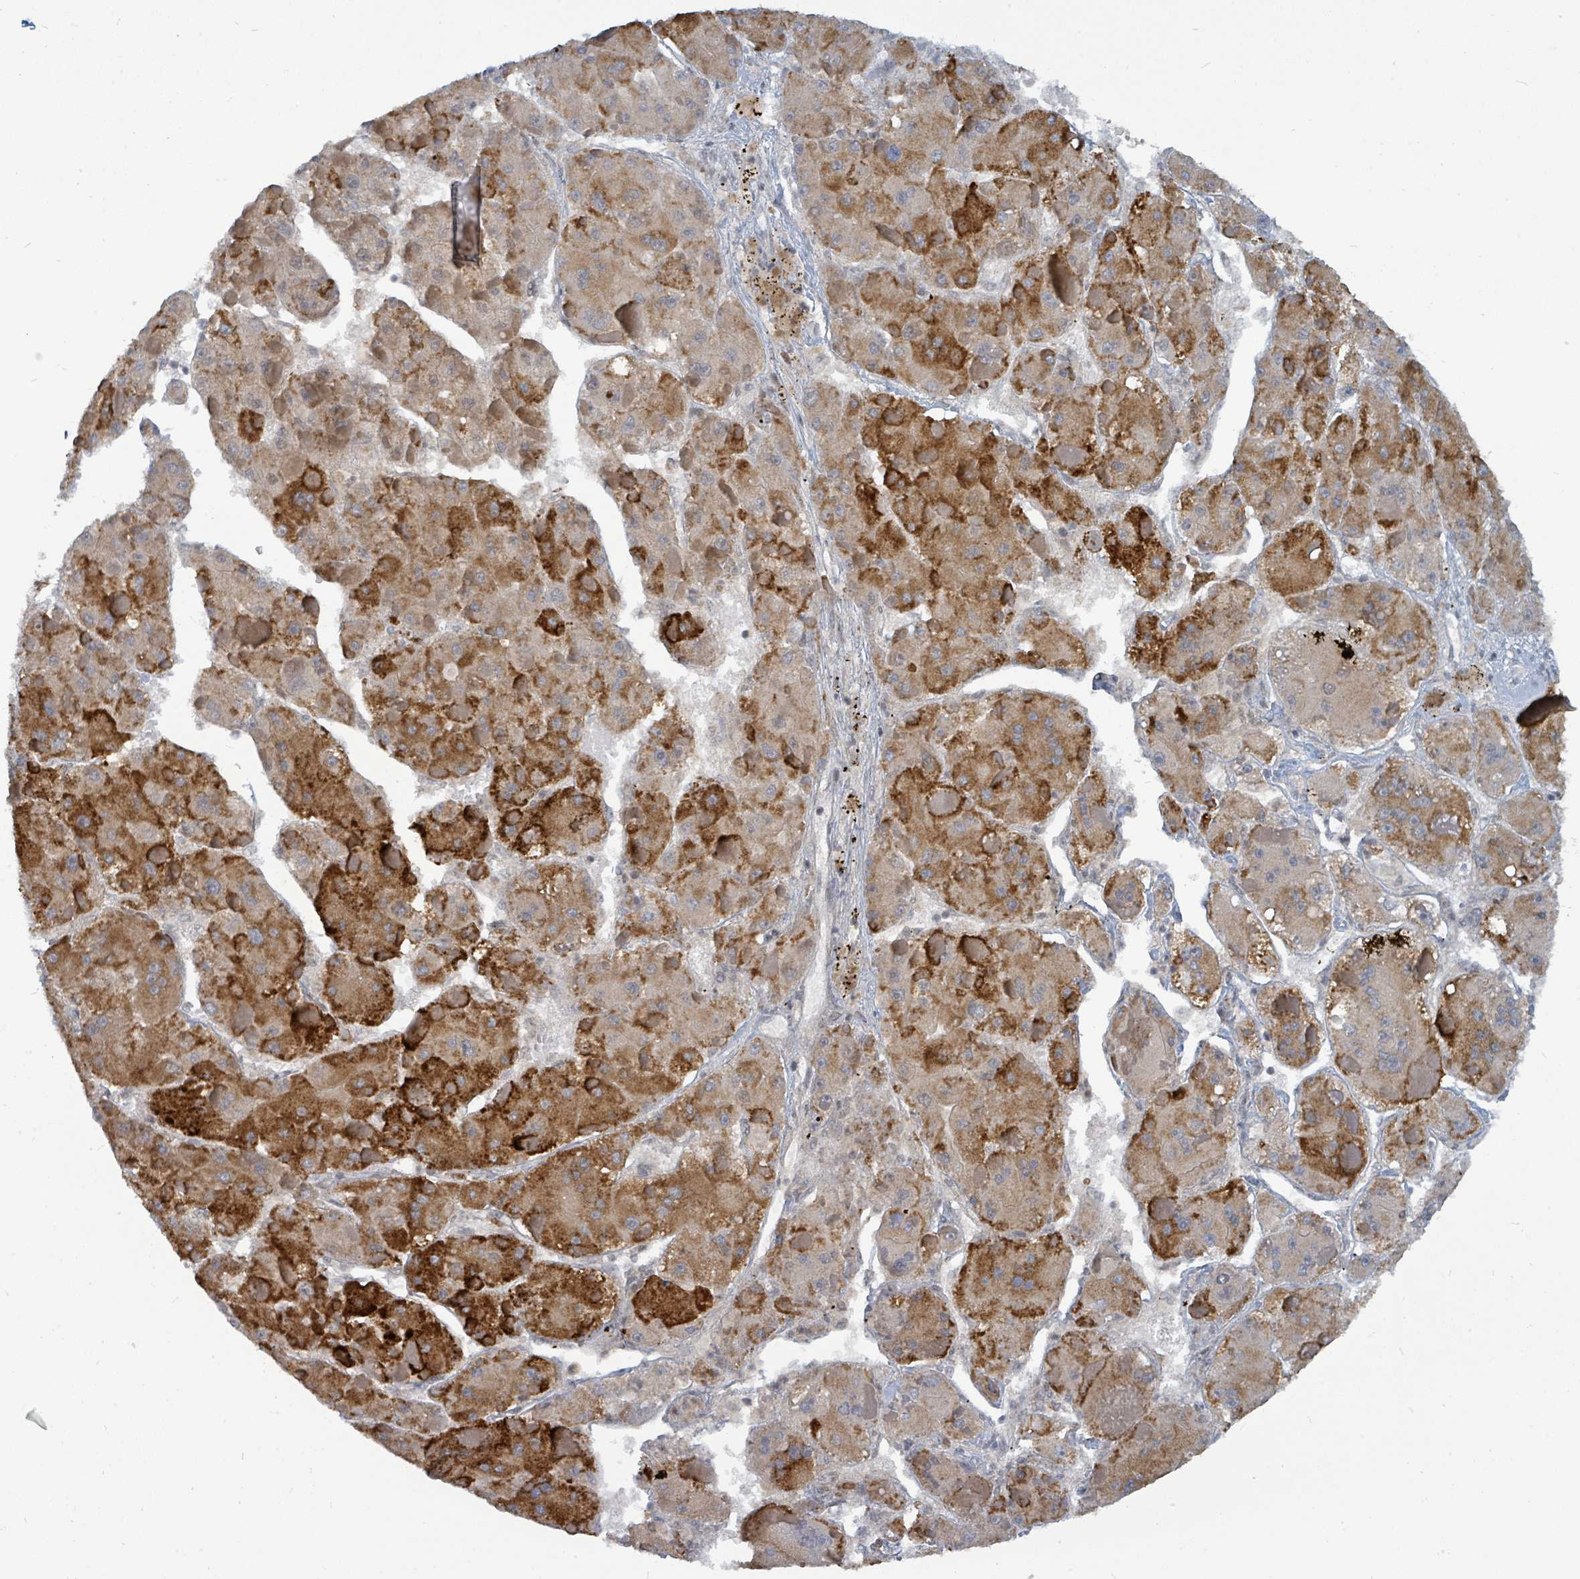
{"staining": {"intensity": "strong", "quantity": "25%-75%", "location": "cytoplasmic/membranous"}, "tissue": "liver cancer", "cell_type": "Tumor cells", "image_type": "cancer", "snomed": [{"axis": "morphology", "description": "Carcinoma, Hepatocellular, NOS"}, {"axis": "topography", "description": "Liver"}], "caption": "Liver hepatocellular carcinoma stained with immunohistochemistry reveals strong cytoplasmic/membranous staining in about 25%-75% of tumor cells. Using DAB (3,3'-diaminobenzidine) (brown) and hematoxylin (blue) stains, captured at high magnification using brightfield microscopy.", "gene": "UCK1", "patient": {"sex": "female", "age": 73}}